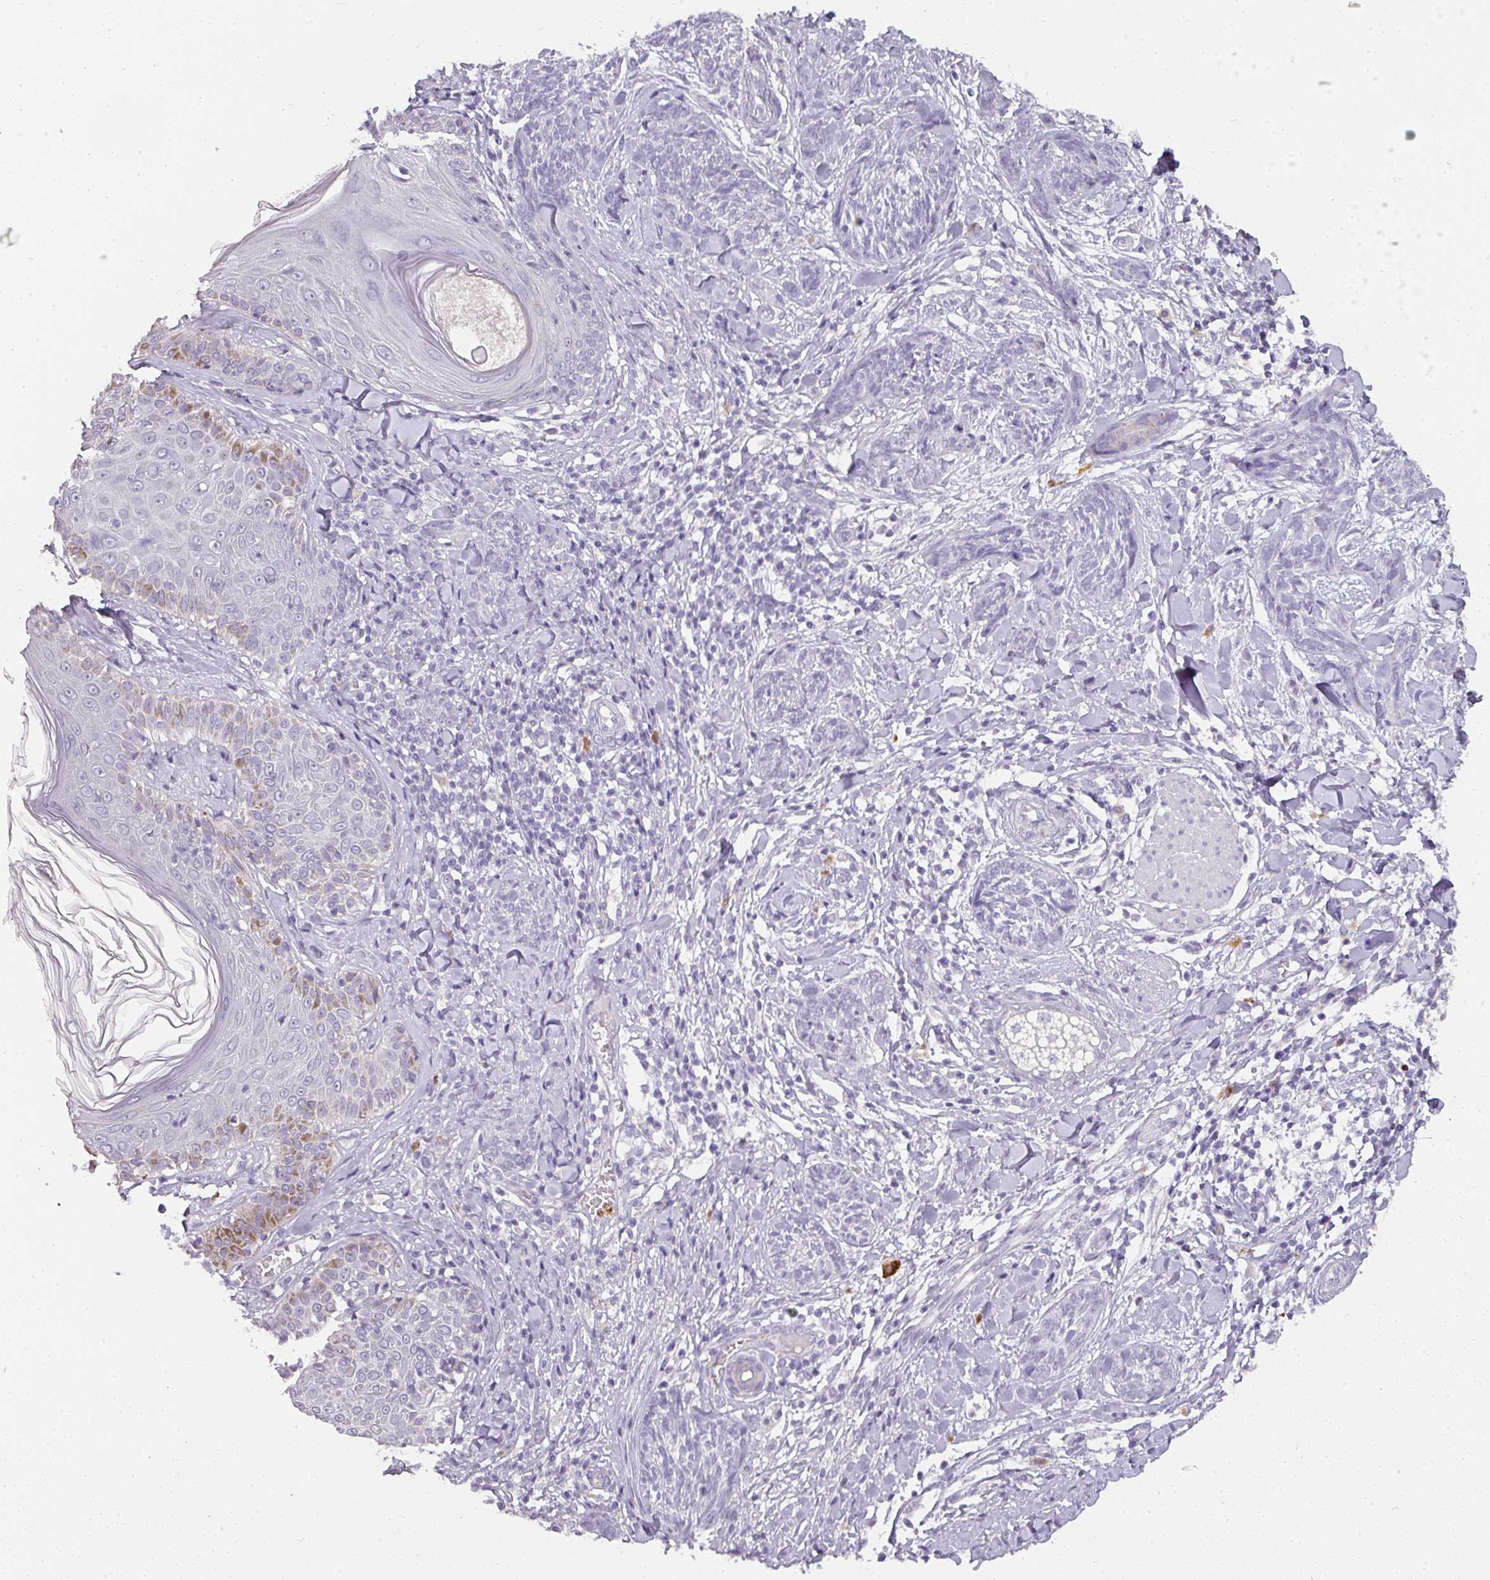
{"staining": {"intensity": "negative", "quantity": "none", "location": "none"}, "tissue": "skin cancer", "cell_type": "Tumor cells", "image_type": "cancer", "snomed": [{"axis": "morphology", "description": "Basal cell carcinoma"}, {"axis": "topography", "description": "Skin"}], "caption": "Protein analysis of skin basal cell carcinoma reveals no significant expression in tumor cells.", "gene": "CAMP", "patient": {"sex": "male", "age": 73}}